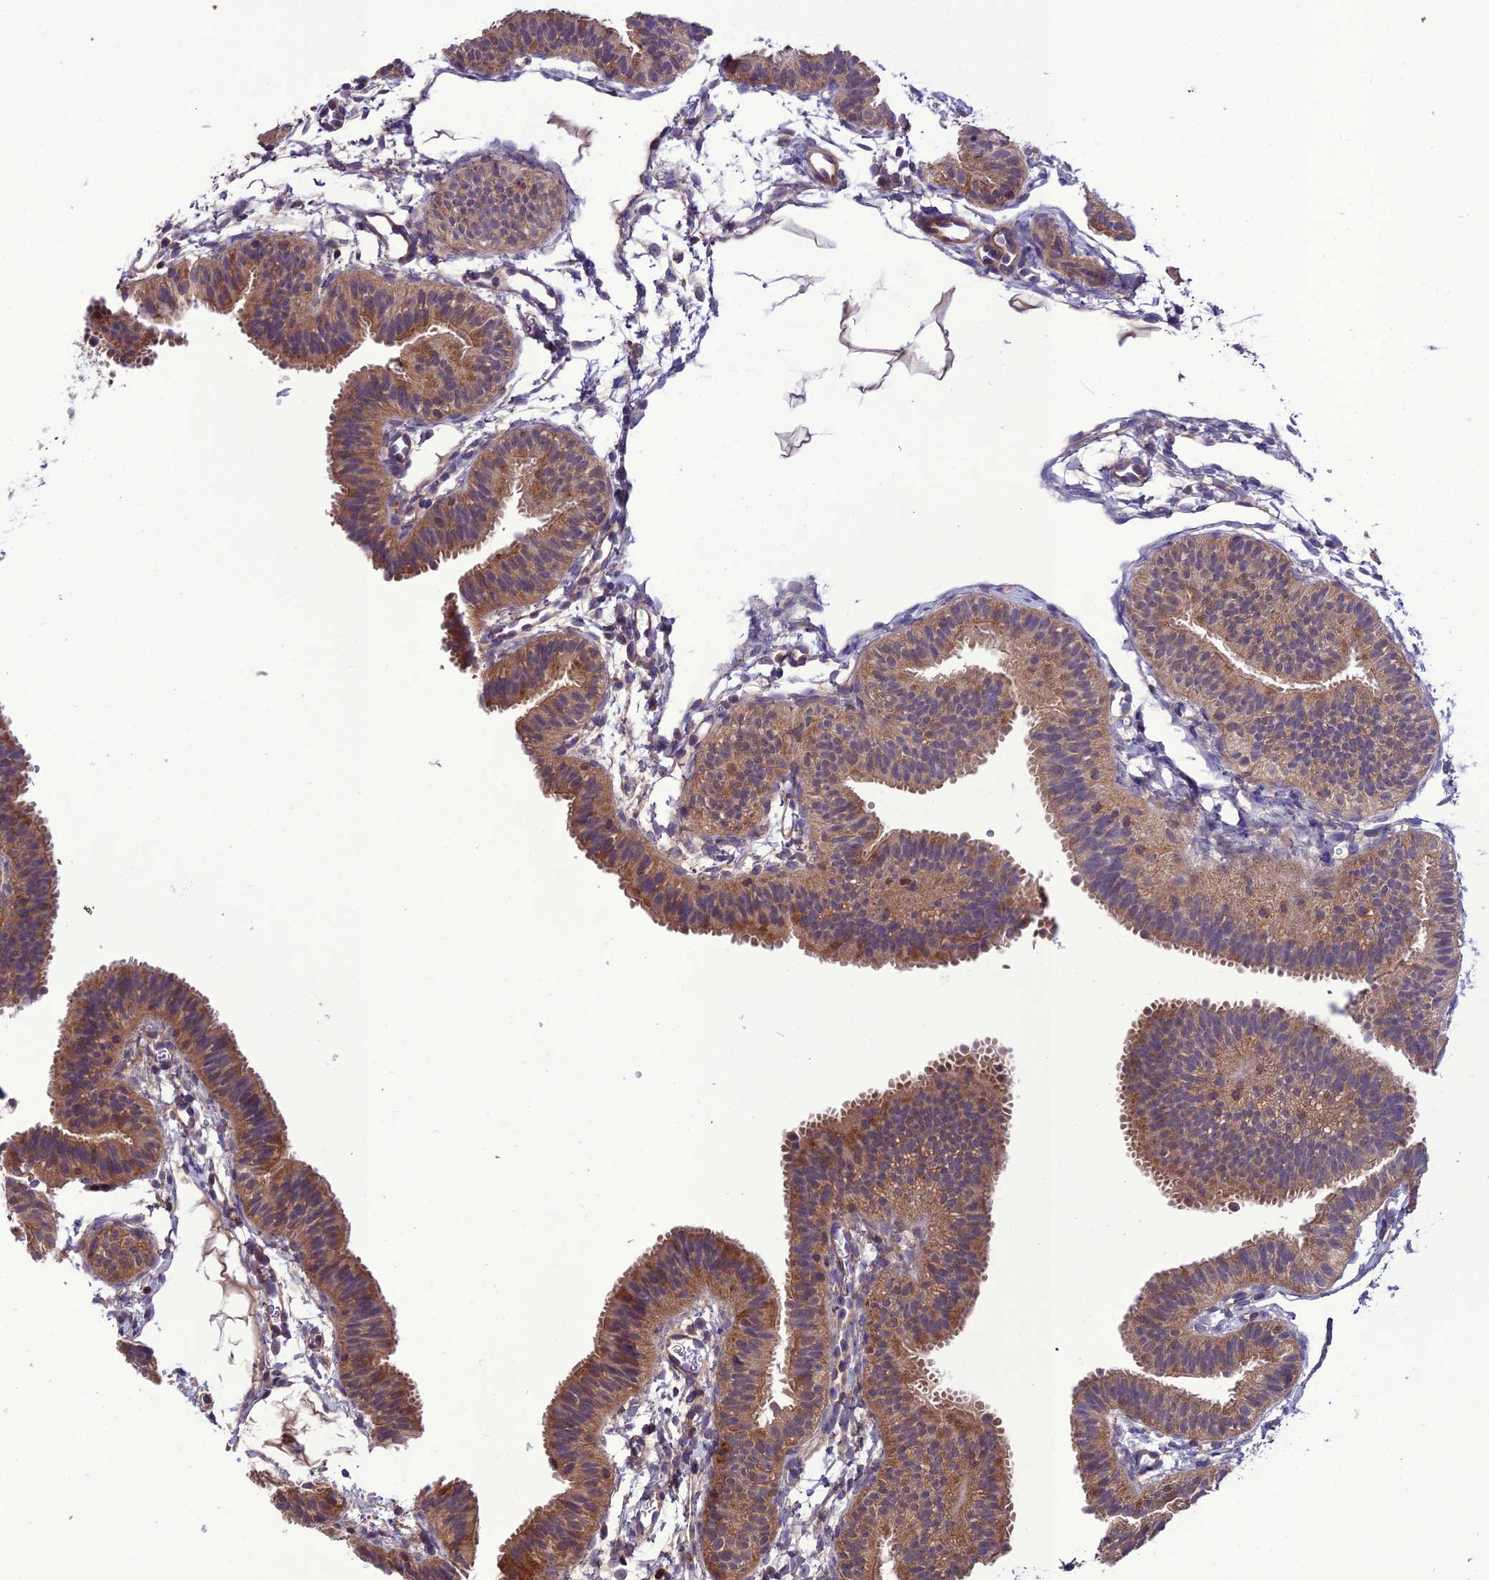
{"staining": {"intensity": "moderate", "quantity": ">75%", "location": "cytoplasmic/membranous"}, "tissue": "fallopian tube", "cell_type": "Glandular cells", "image_type": "normal", "snomed": [{"axis": "morphology", "description": "Normal tissue, NOS"}, {"axis": "topography", "description": "Fallopian tube"}], "caption": "An IHC micrograph of normal tissue is shown. Protein staining in brown labels moderate cytoplasmic/membranous positivity in fallopian tube within glandular cells. The staining was performed using DAB to visualize the protein expression in brown, while the nuclei were stained in blue with hematoxylin (Magnification: 20x).", "gene": "PPIL3", "patient": {"sex": "female", "age": 35}}